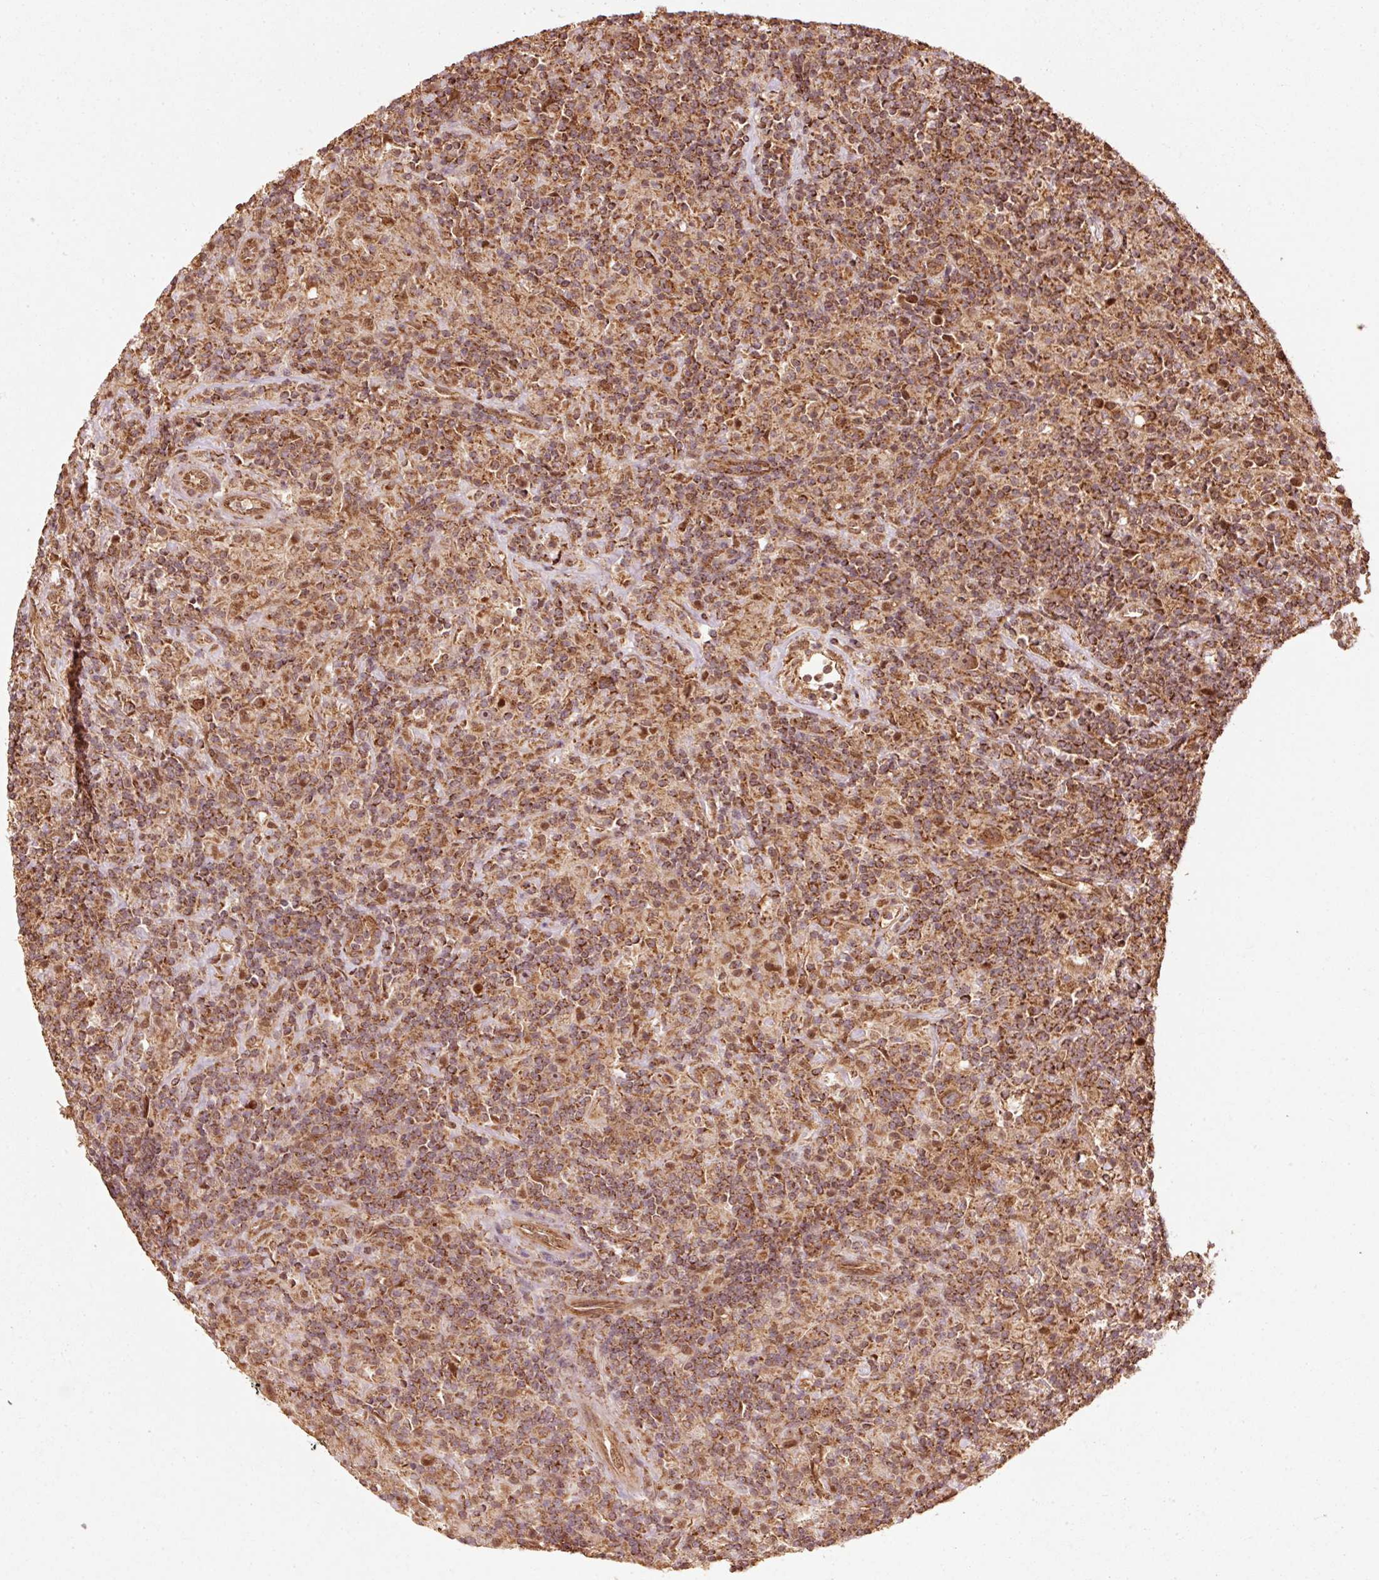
{"staining": {"intensity": "strong", "quantity": ">75%", "location": "cytoplasmic/membranous"}, "tissue": "lymphoma", "cell_type": "Tumor cells", "image_type": "cancer", "snomed": [{"axis": "morphology", "description": "Hodgkin's disease, NOS"}, {"axis": "topography", "description": "Lymph node"}], "caption": "Tumor cells demonstrate strong cytoplasmic/membranous positivity in about >75% of cells in Hodgkin's disease.", "gene": "MRPL16", "patient": {"sex": "male", "age": 70}}